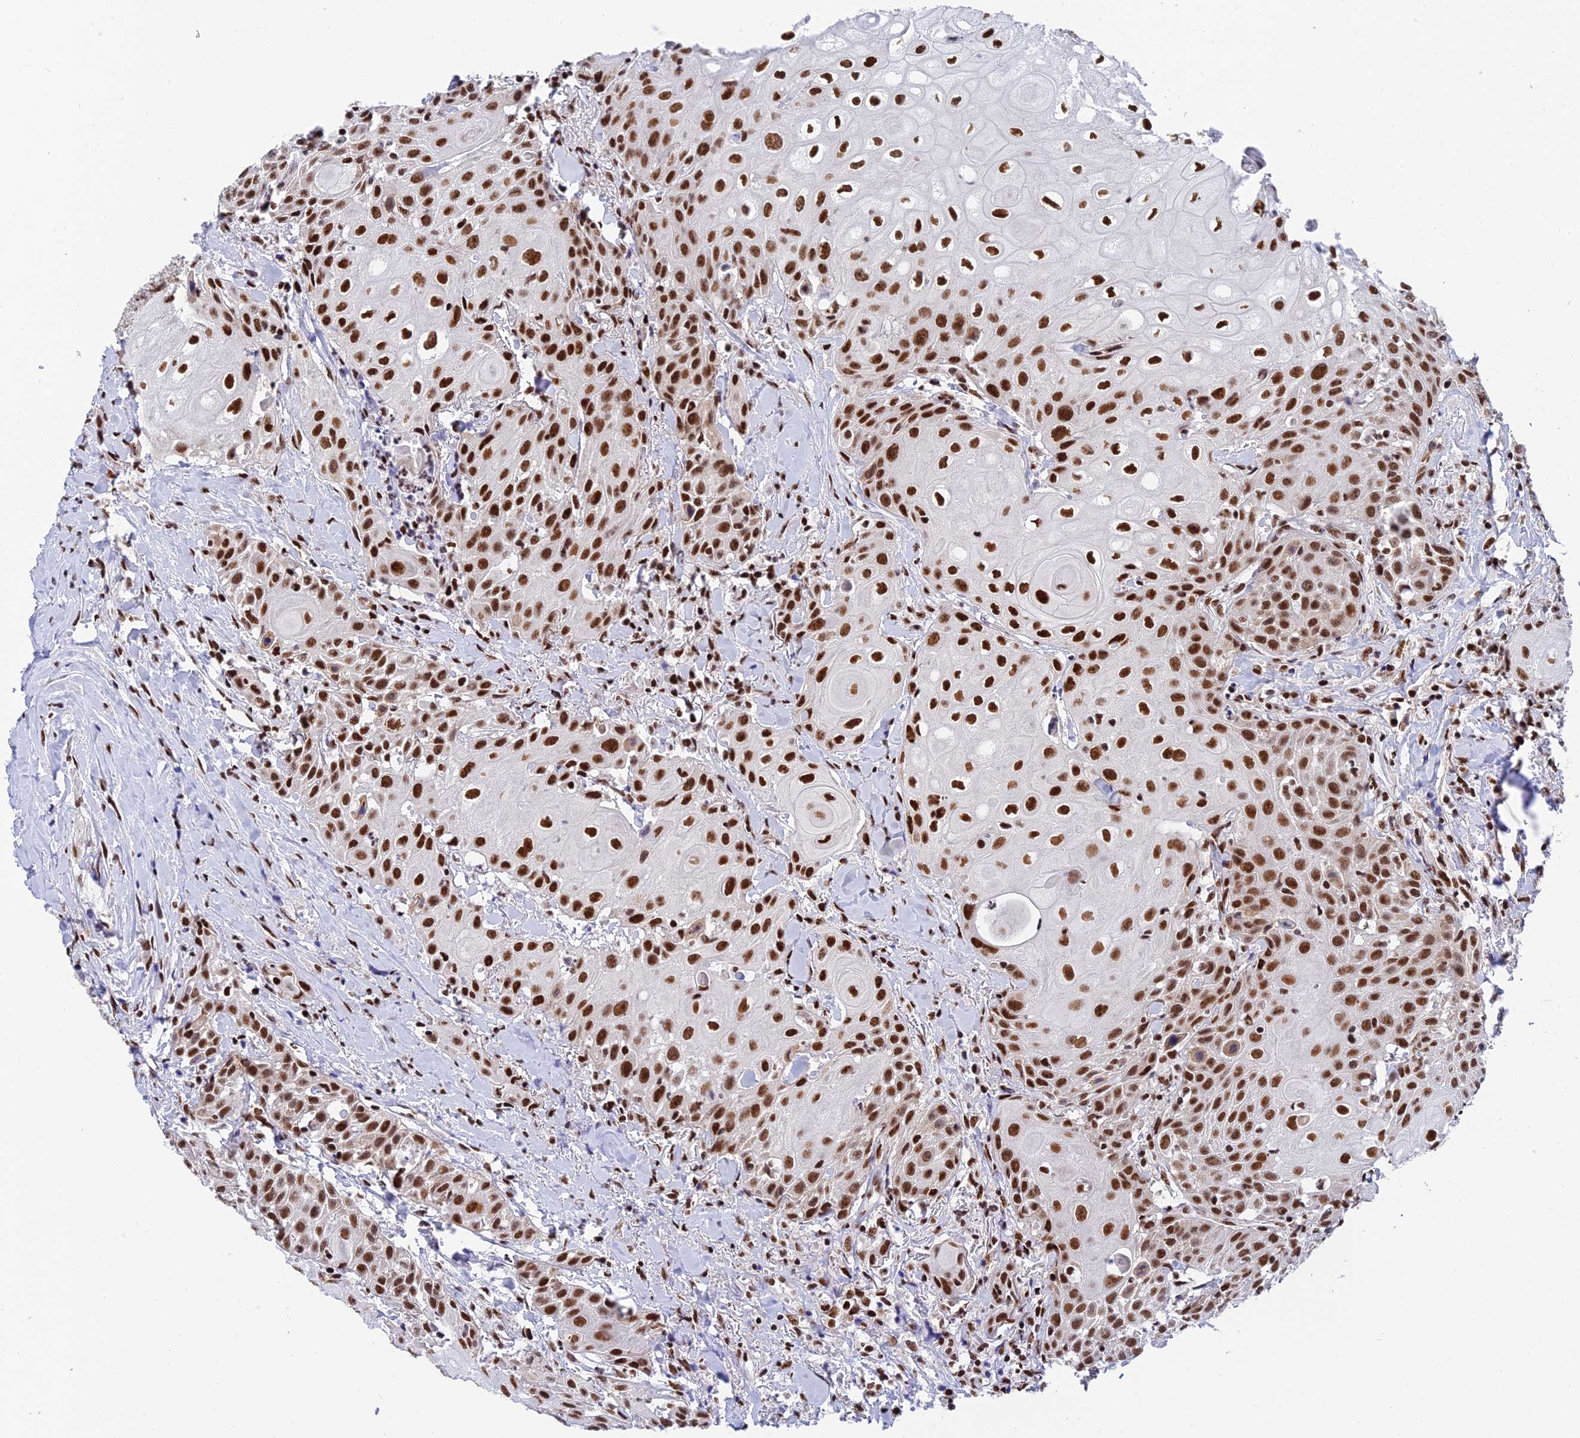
{"staining": {"intensity": "strong", "quantity": ">75%", "location": "nuclear"}, "tissue": "head and neck cancer", "cell_type": "Tumor cells", "image_type": "cancer", "snomed": [{"axis": "morphology", "description": "Squamous cell carcinoma, NOS"}, {"axis": "topography", "description": "Oral tissue"}, {"axis": "topography", "description": "Head-Neck"}], "caption": "Immunohistochemical staining of human squamous cell carcinoma (head and neck) demonstrates strong nuclear protein positivity in approximately >75% of tumor cells. (brown staining indicates protein expression, while blue staining denotes nuclei).", "gene": "USP22", "patient": {"sex": "female", "age": 82}}